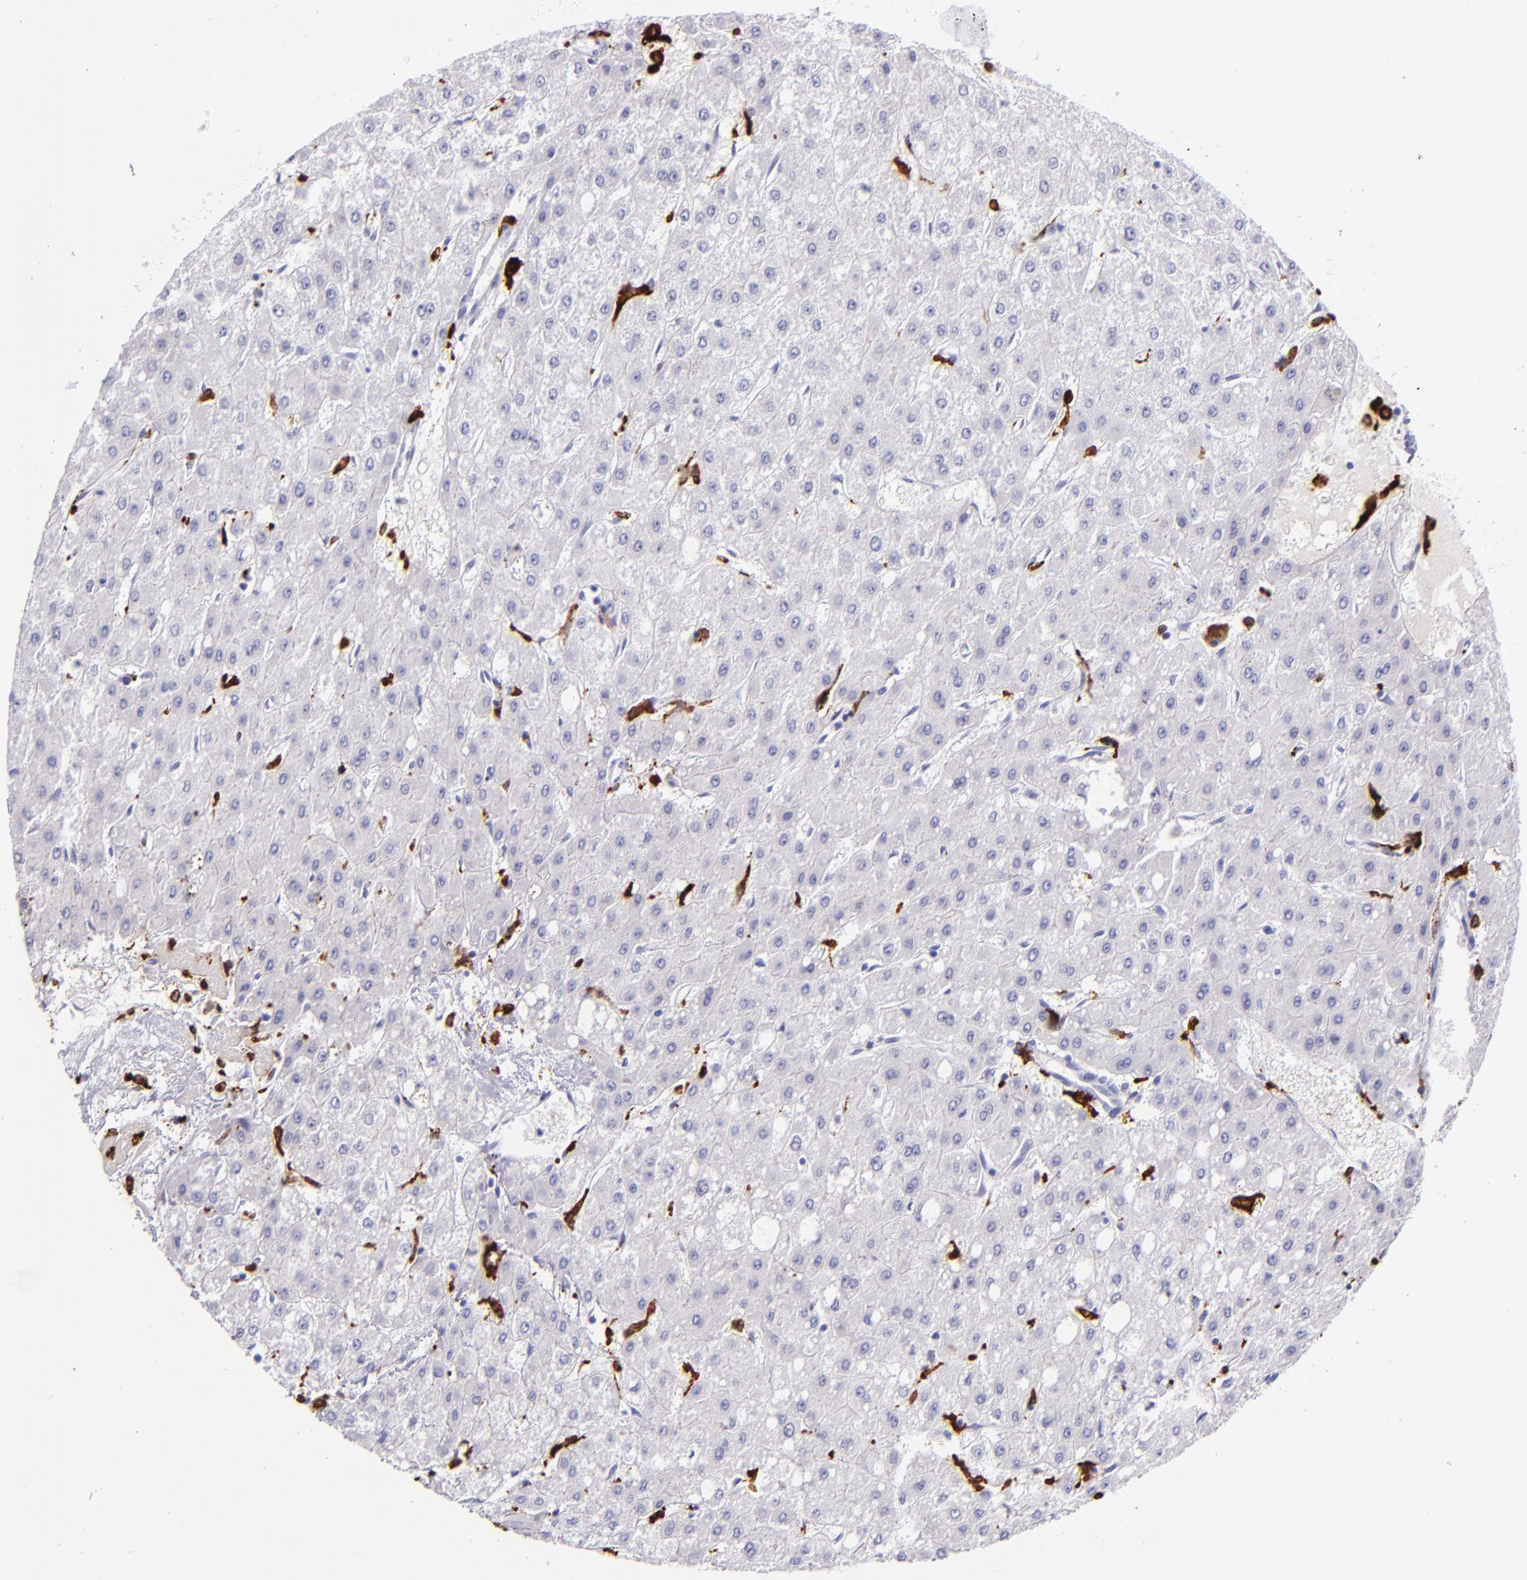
{"staining": {"intensity": "negative", "quantity": "none", "location": "none"}, "tissue": "liver cancer", "cell_type": "Tumor cells", "image_type": "cancer", "snomed": [{"axis": "morphology", "description": "Carcinoma, Hepatocellular, NOS"}, {"axis": "topography", "description": "Liver"}], "caption": "Tumor cells show no significant protein positivity in liver cancer.", "gene": "CD163", "patient": {"sex": "female", "age": 52}}